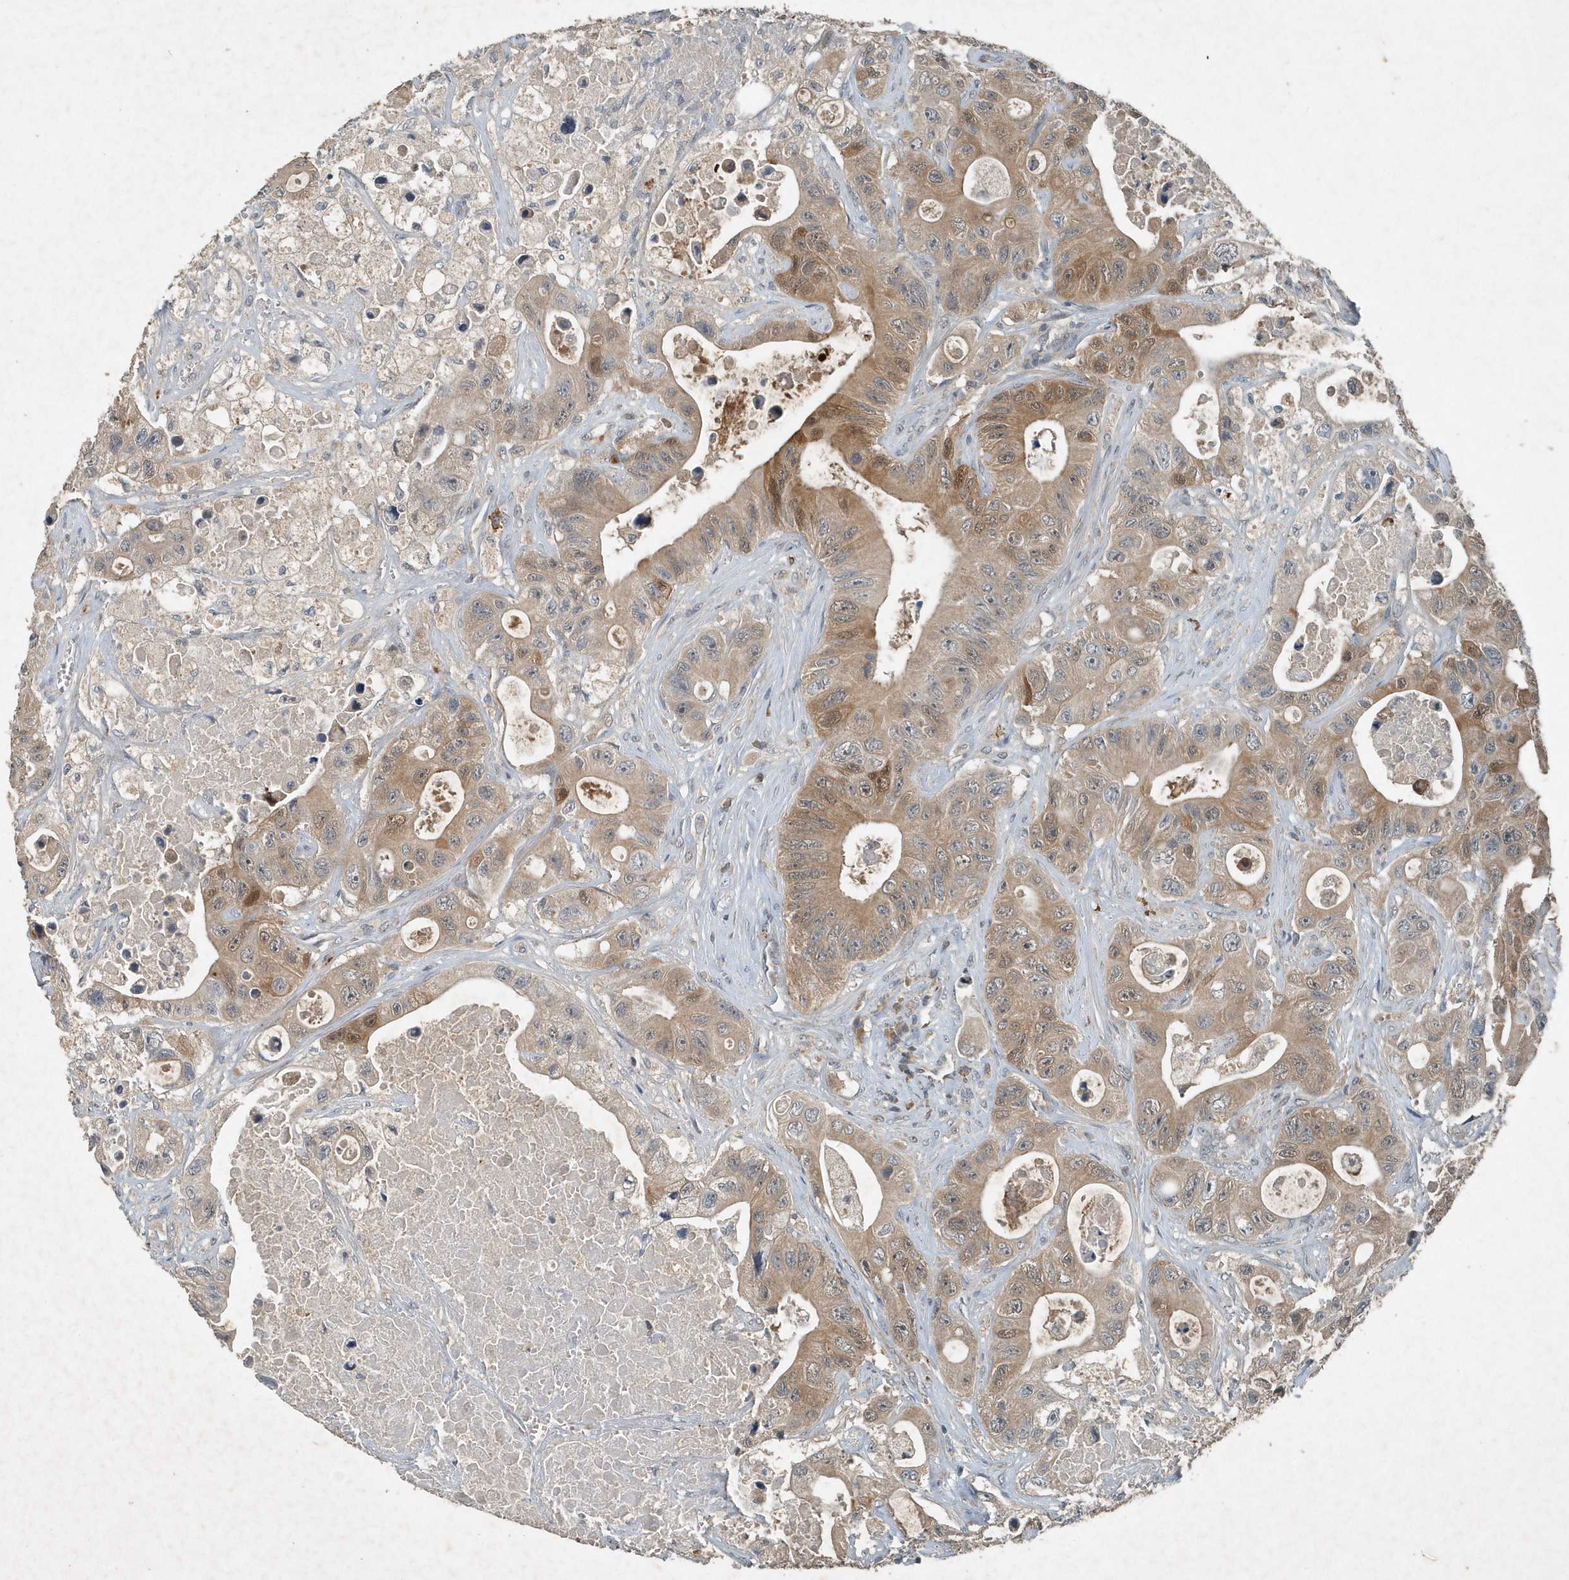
{"staining": {"intensity": "weak", "quantity": ">75%", "location": "cytoplasmic/membranous,nuclear"}, "tissue": "colorectal cancer", "cell_type": "Tumor cells", "image_type": "cancer", "snomed": [{"axis": "morphology", "description": "Adenocarcinoma, NOS"}, {"axis": "topography", "description": "Colon"}], "caption": "Immunohistochemical staining of human colorectal cancer (adenocarcinoma) shows weak cytoplasmic/membranous and nuclear protein positivity in about >75% of tumor cells.", "gene": "SCFD2", "patient": {"sex": "female", "age": 46}}